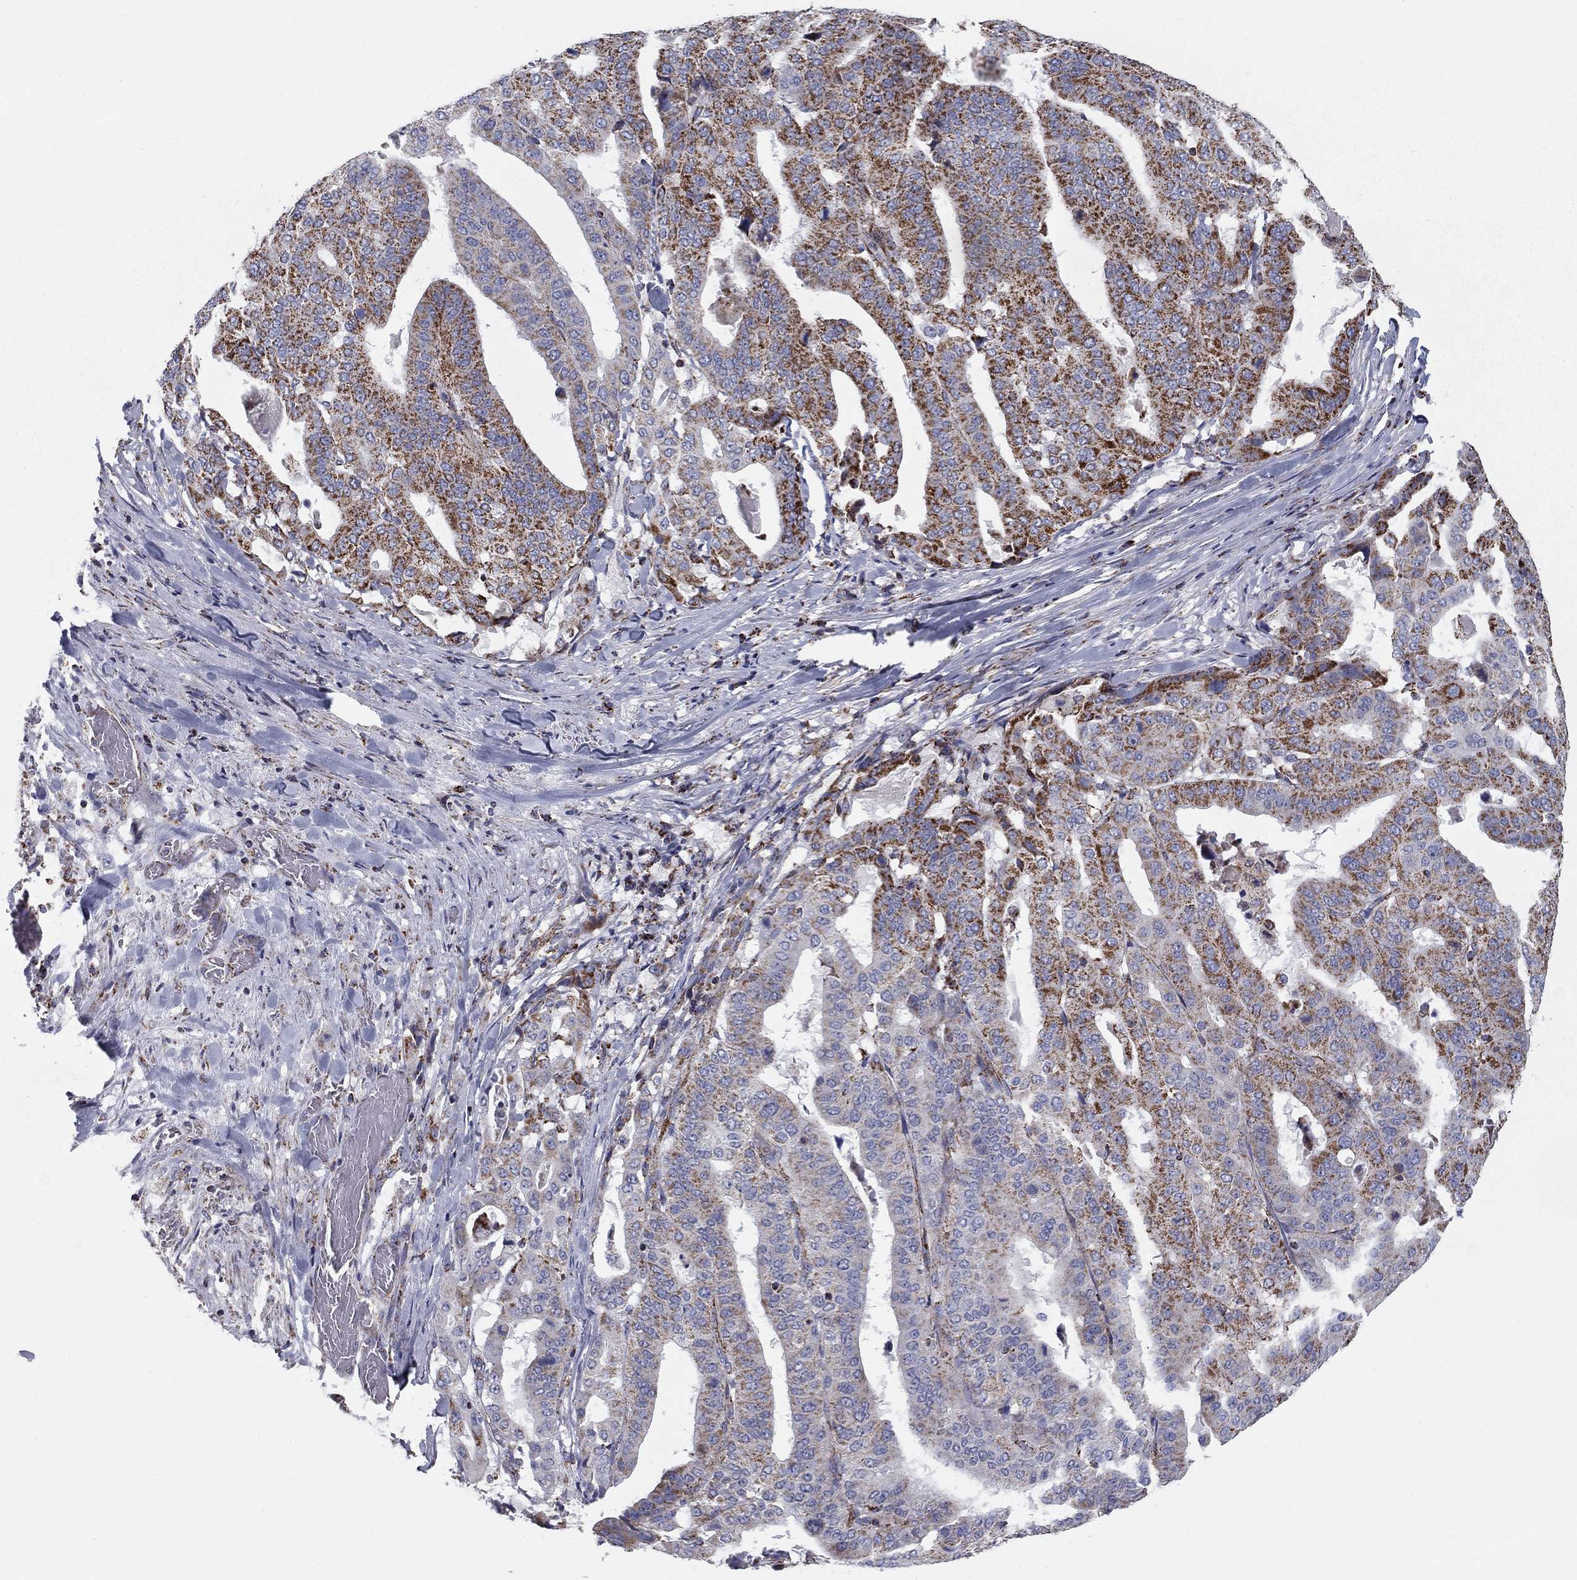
{"staining": {"intensity": "strong", "quantity": "25%-75%", "location": "cytoplasmic/membranous"}, "tissue": "stomach cancer", "cell_type": "Tumor cells", "image_type": "cancer", "snomed": [{"axis": "morphology", "description": "Adenocarcinoma, NOS"}, {"axis": "topography", "description": "Stomach"}], "caption": "Strong cytoplasmic/membranous protein expression is appreciated in about 25%-75% of tumor cells in stomach cancer (adenocarcinoma).", "gene": "NDUFV1", "patient": {"sex": "male", "age": 48}}